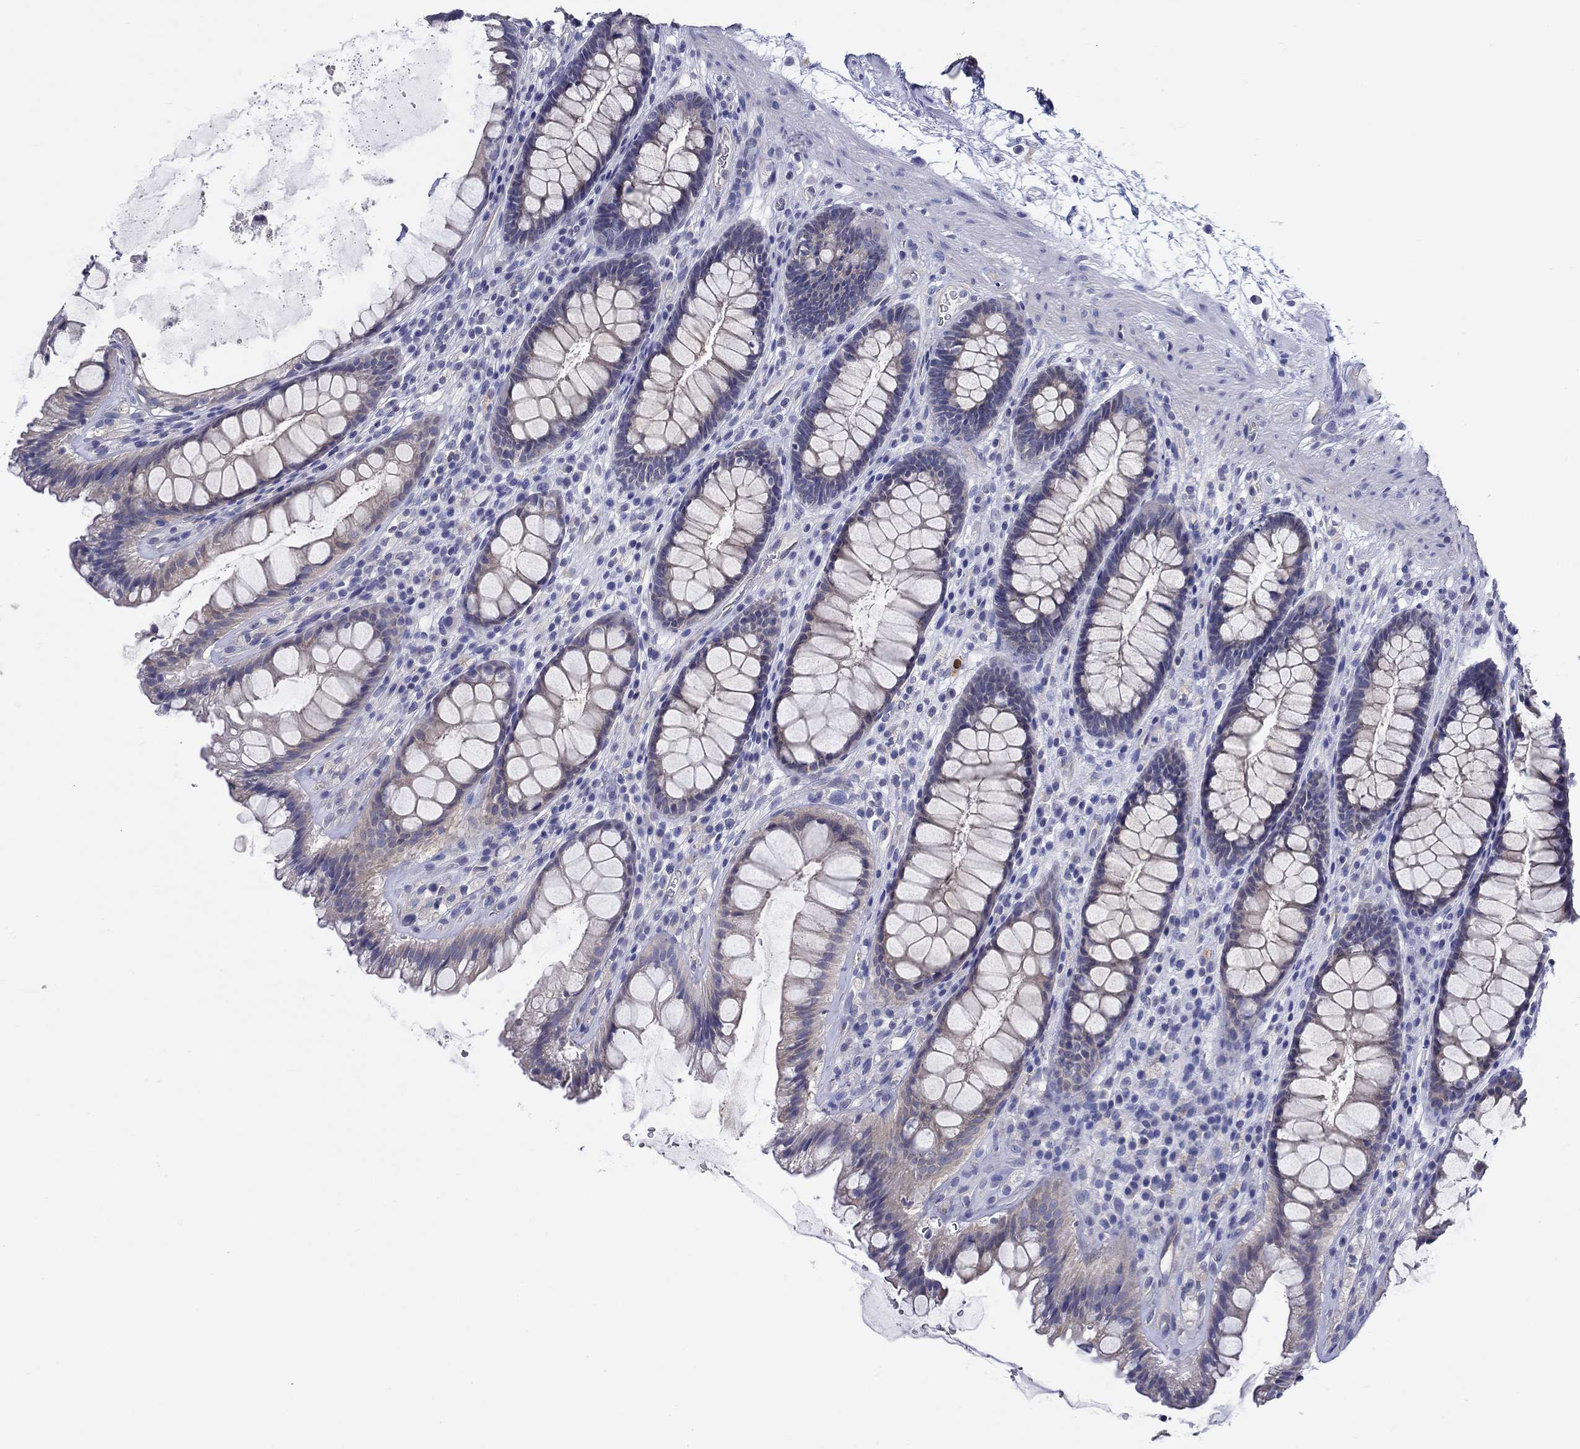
{"staining": {"intensity": "negative", "quantity": "none", "location": "none"}, "tissue": "rectum", "cell_type": "Glandular cells", "image_type": "normal", "snomed": [{"axis": "morphology", "description": "Normal tissue, NOS"}, {"axis": "topography", "description": "Rectum"}], "caption": "A high-resolution micrograph shows immunohistochemistry staining of unremarkable rectum, which exhibits no significant expression in glandular cells. (DAB (3,3'-diaminobenzidine) immunohistochemistry with hematoxylin counter stain).", "gene": "ERMP1", "patient": {"sex": "male", "age": 72}}